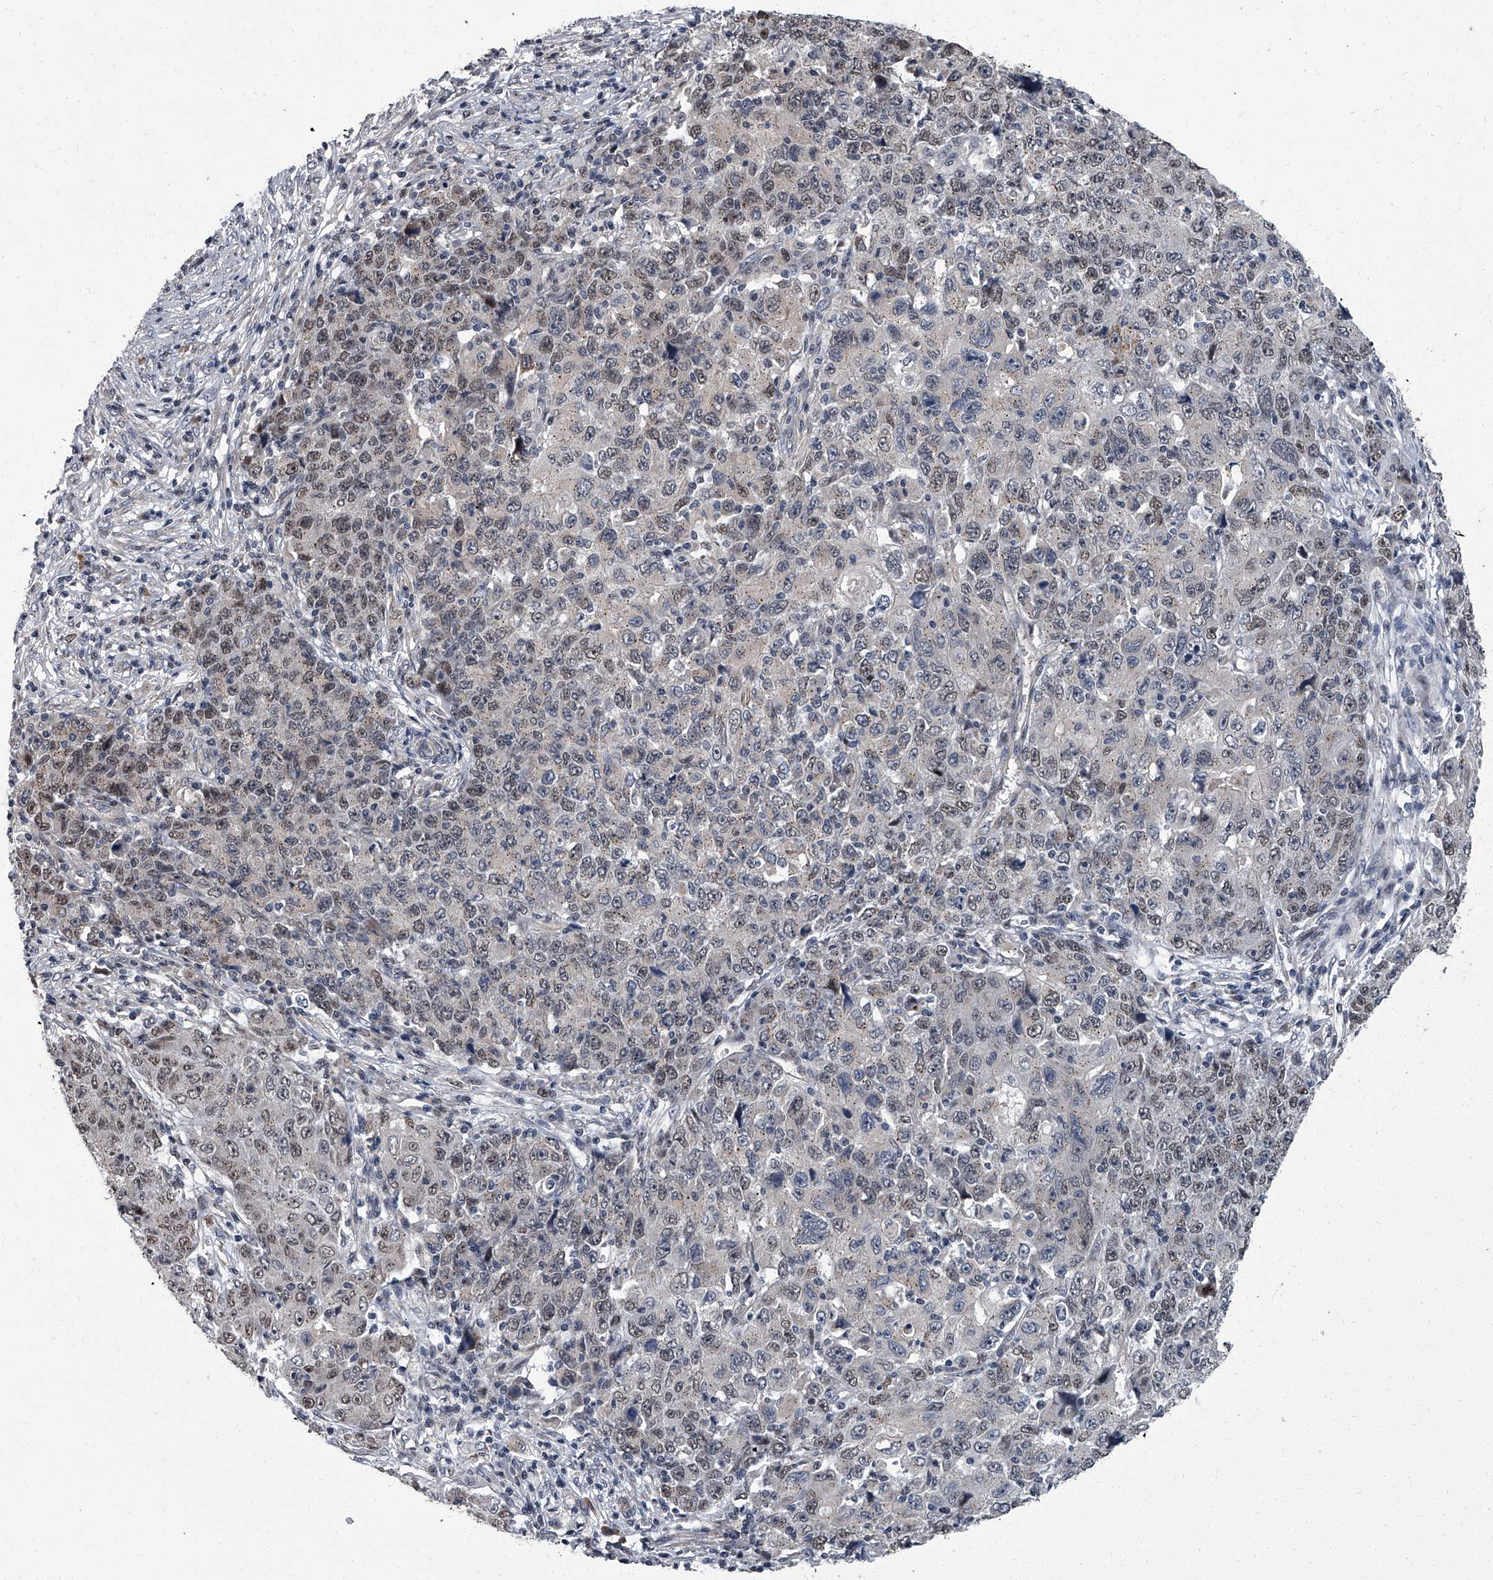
{"staining": {"intensity": "weak", "quantity": "<25%", "location": "nuclear"}, "tissue": "ovarian cancer", "cell_type": "Tumor cells", "image_type": "cancer", "snomed": [{"axis": "morphology", "description": "Carcinoma, endometroid"}, {"axis": "topography", "description": "Ovary"}], "caption": "A high-resolution histopathology image shows immunohistochemistry (IHC) staining of endometroid carcinoma (ovarian), which demonstrates no significant positivity in tumor cells.", "gene": "ZNF274", "patient": {"sex": "female", "age": 42}}